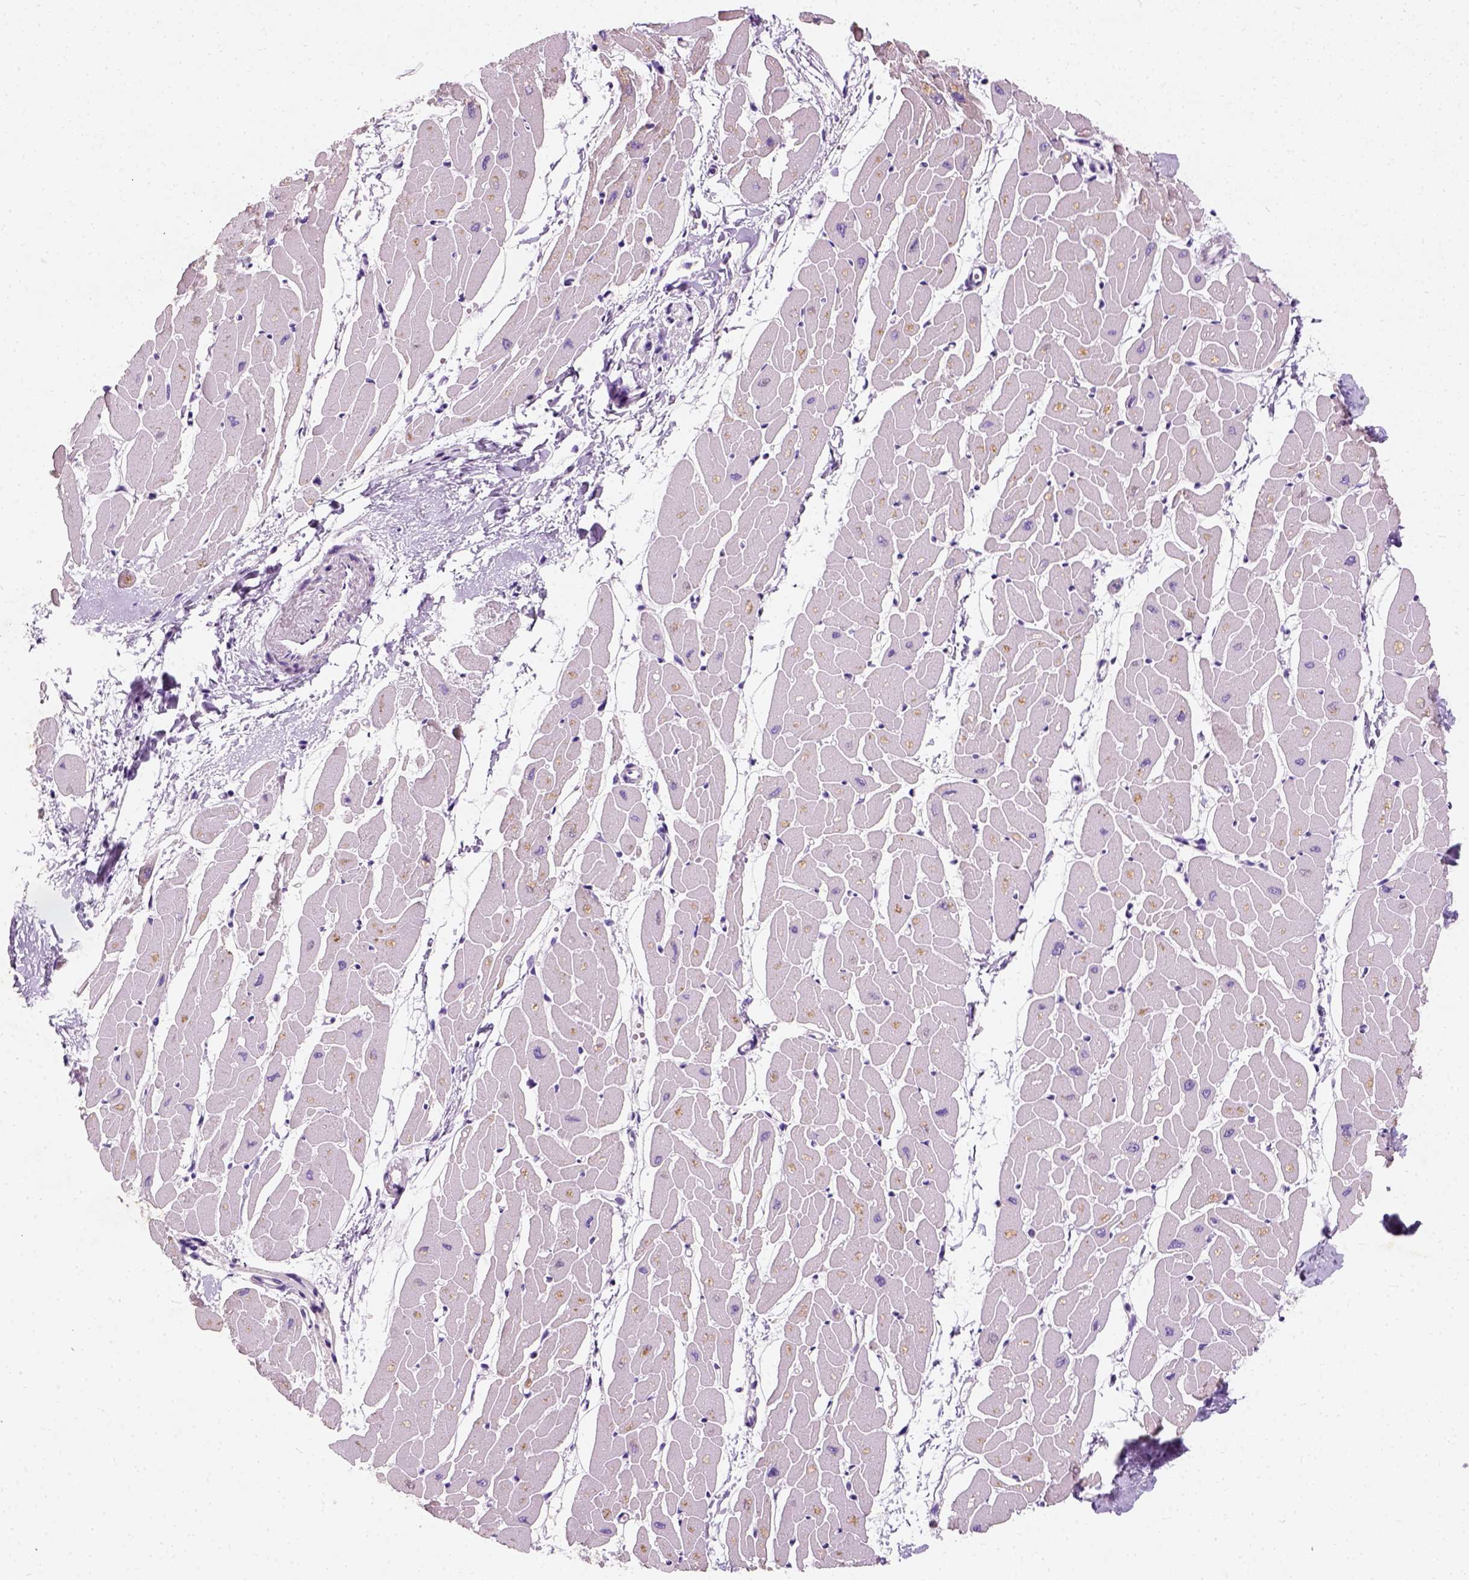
{"staining": {"intensity": "negative", "quantity": "none", "location": "none"}, "tissue": "heart muscle", "cell_type": "Cardiomyocytes", "image_type": "normal", "snomed": [{"axis": "morphology", "description": "Normal tissue, NOS"}, {"axis": "topography", "description": "Heart"}], "caption": "DAB immunohistochemical staining of unremarkable heart muscle exhibits no significant expression in cardiomyocytes. The staining is performed using DAB brown chromogen with nuclei counter-stained in using hematoxylin.", "gene": "CHODL", "patient": {"sex": "male", "age": 57}}